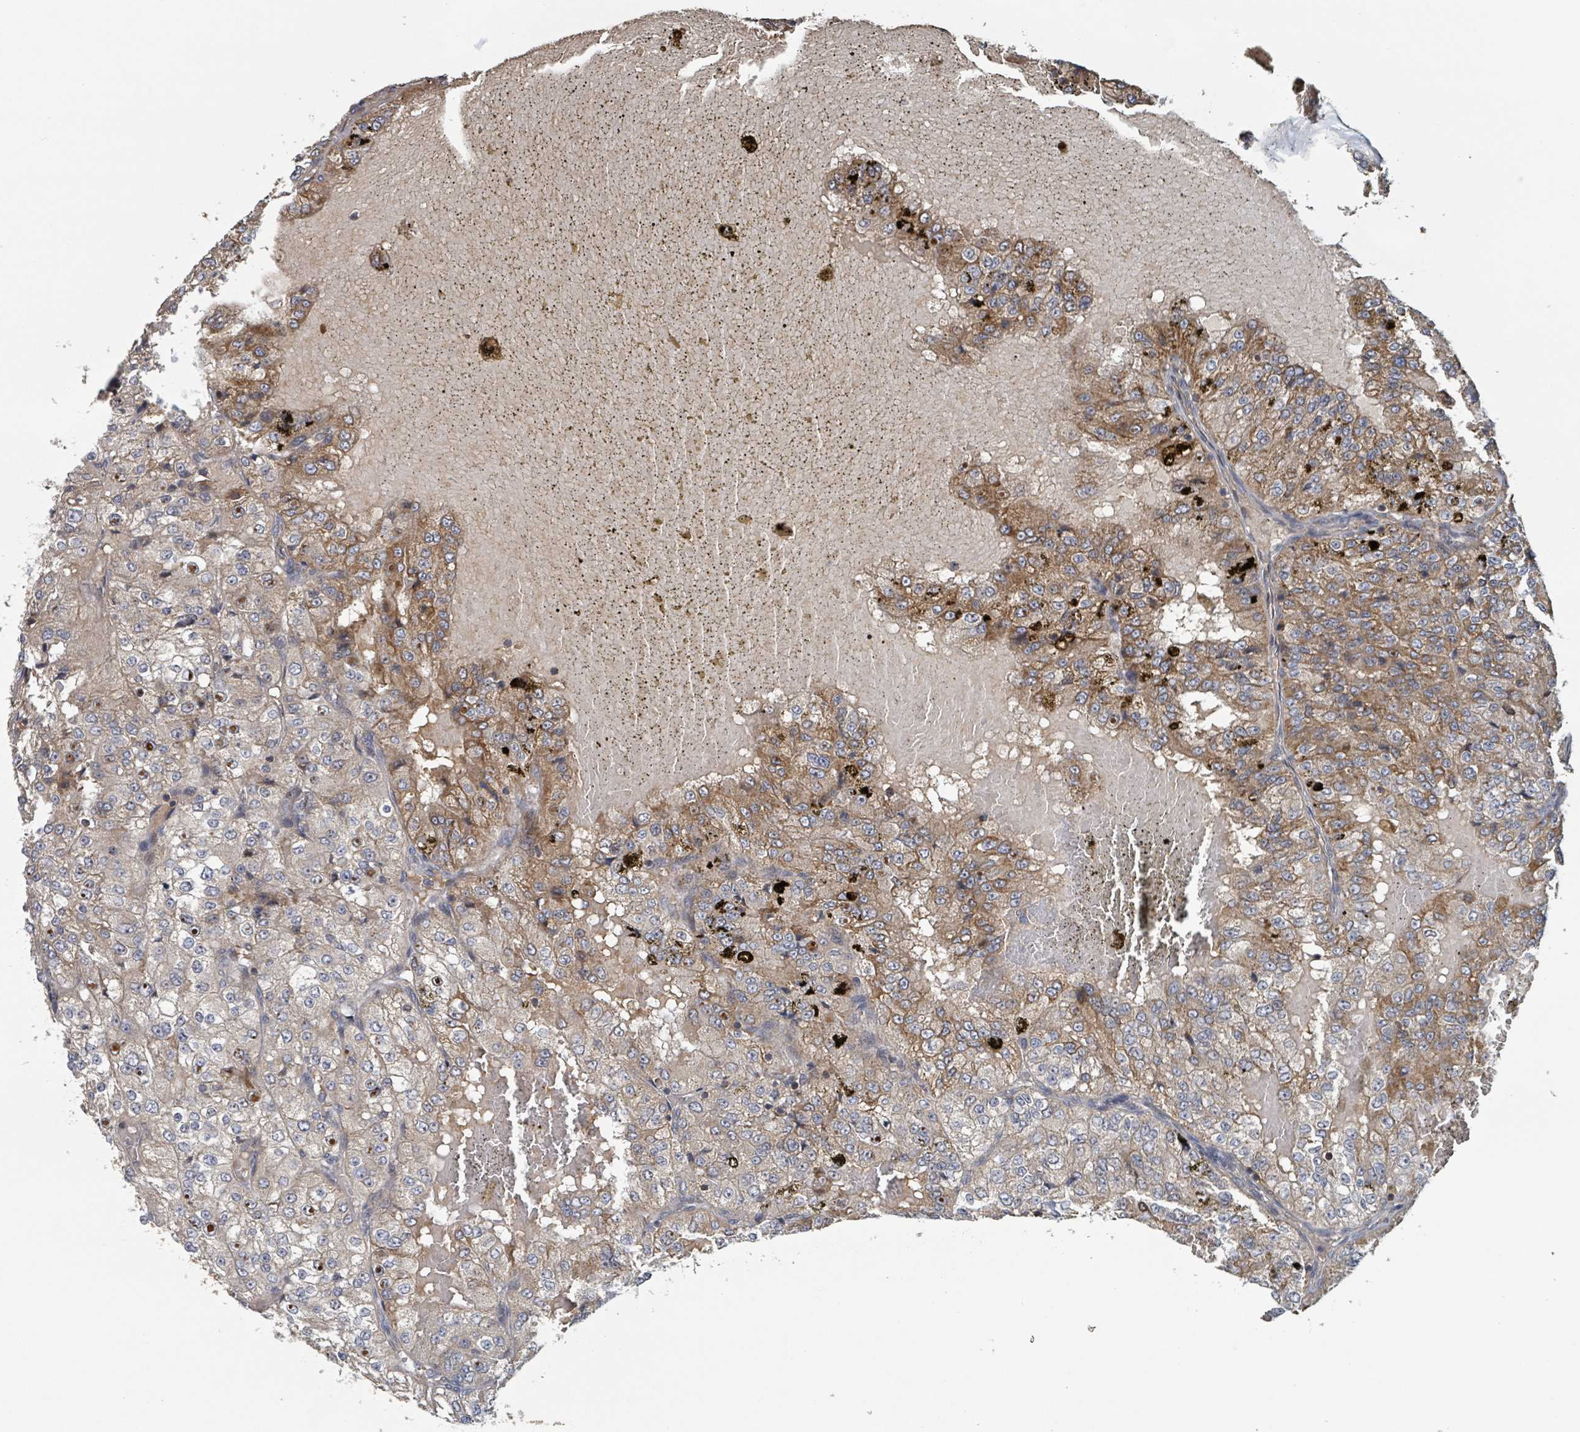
{"staining": {"intensity": "moderate", "quantity": "25%-75%", "location": "cytoplasmic/membranous"}, "tissue": "renal cancer", "cell_type": "Tumor cells", "image_type": "cancer", "snomed": [{"axis": "morphology", "description": "Adenocarcinoma, NOS"}, {"axis": "topography", "description": "Kidney"}], "caption": "Tumor cells display medium levels of moderate cytoplasmic/membranous expression in approximately 25%-75% of cells in renal cancer.", "gene": "HIVEP1", "patient": {"sex": "female", "age": 63}}